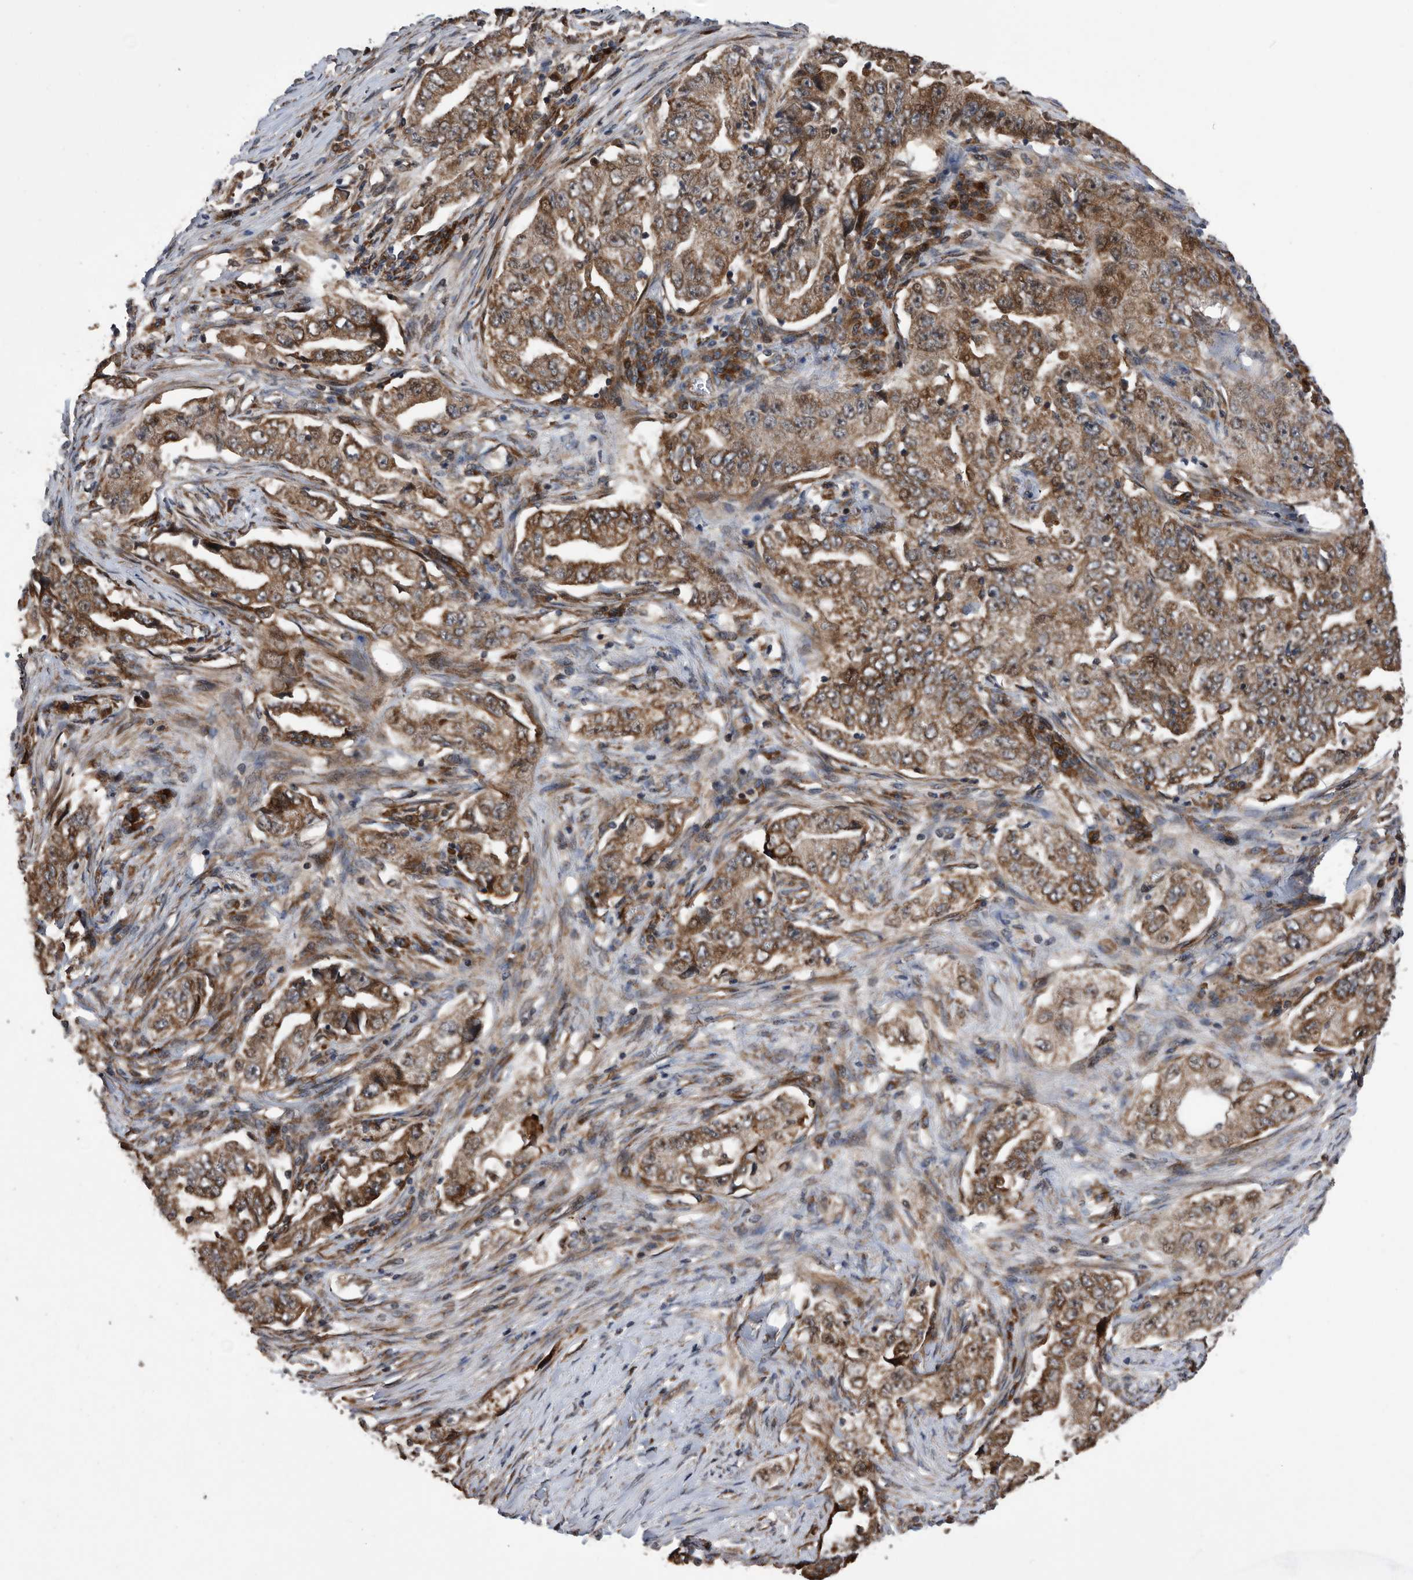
{"staining": {"intensity": "moderate", "quantity": ">75%", "location": "cytoplasmic/membranous"}, "tissue": "lung cancer", "cell_type": "Tumor cells", "image_type": "cancer", "snomed": [{"axis": "morphology", "description": "Adenocarcinoma, NOS"}, {"axis": "topography", "description": "Lung"}], "caption": "Moderate cytoplasmic/membranous expression is seen in about >75% of tumor cells in lung cancer (adenocarcinoma). Nuclei are stained in blue.", "gene": "SERINC2", "patient": {"sex": "female", "age": 51}}